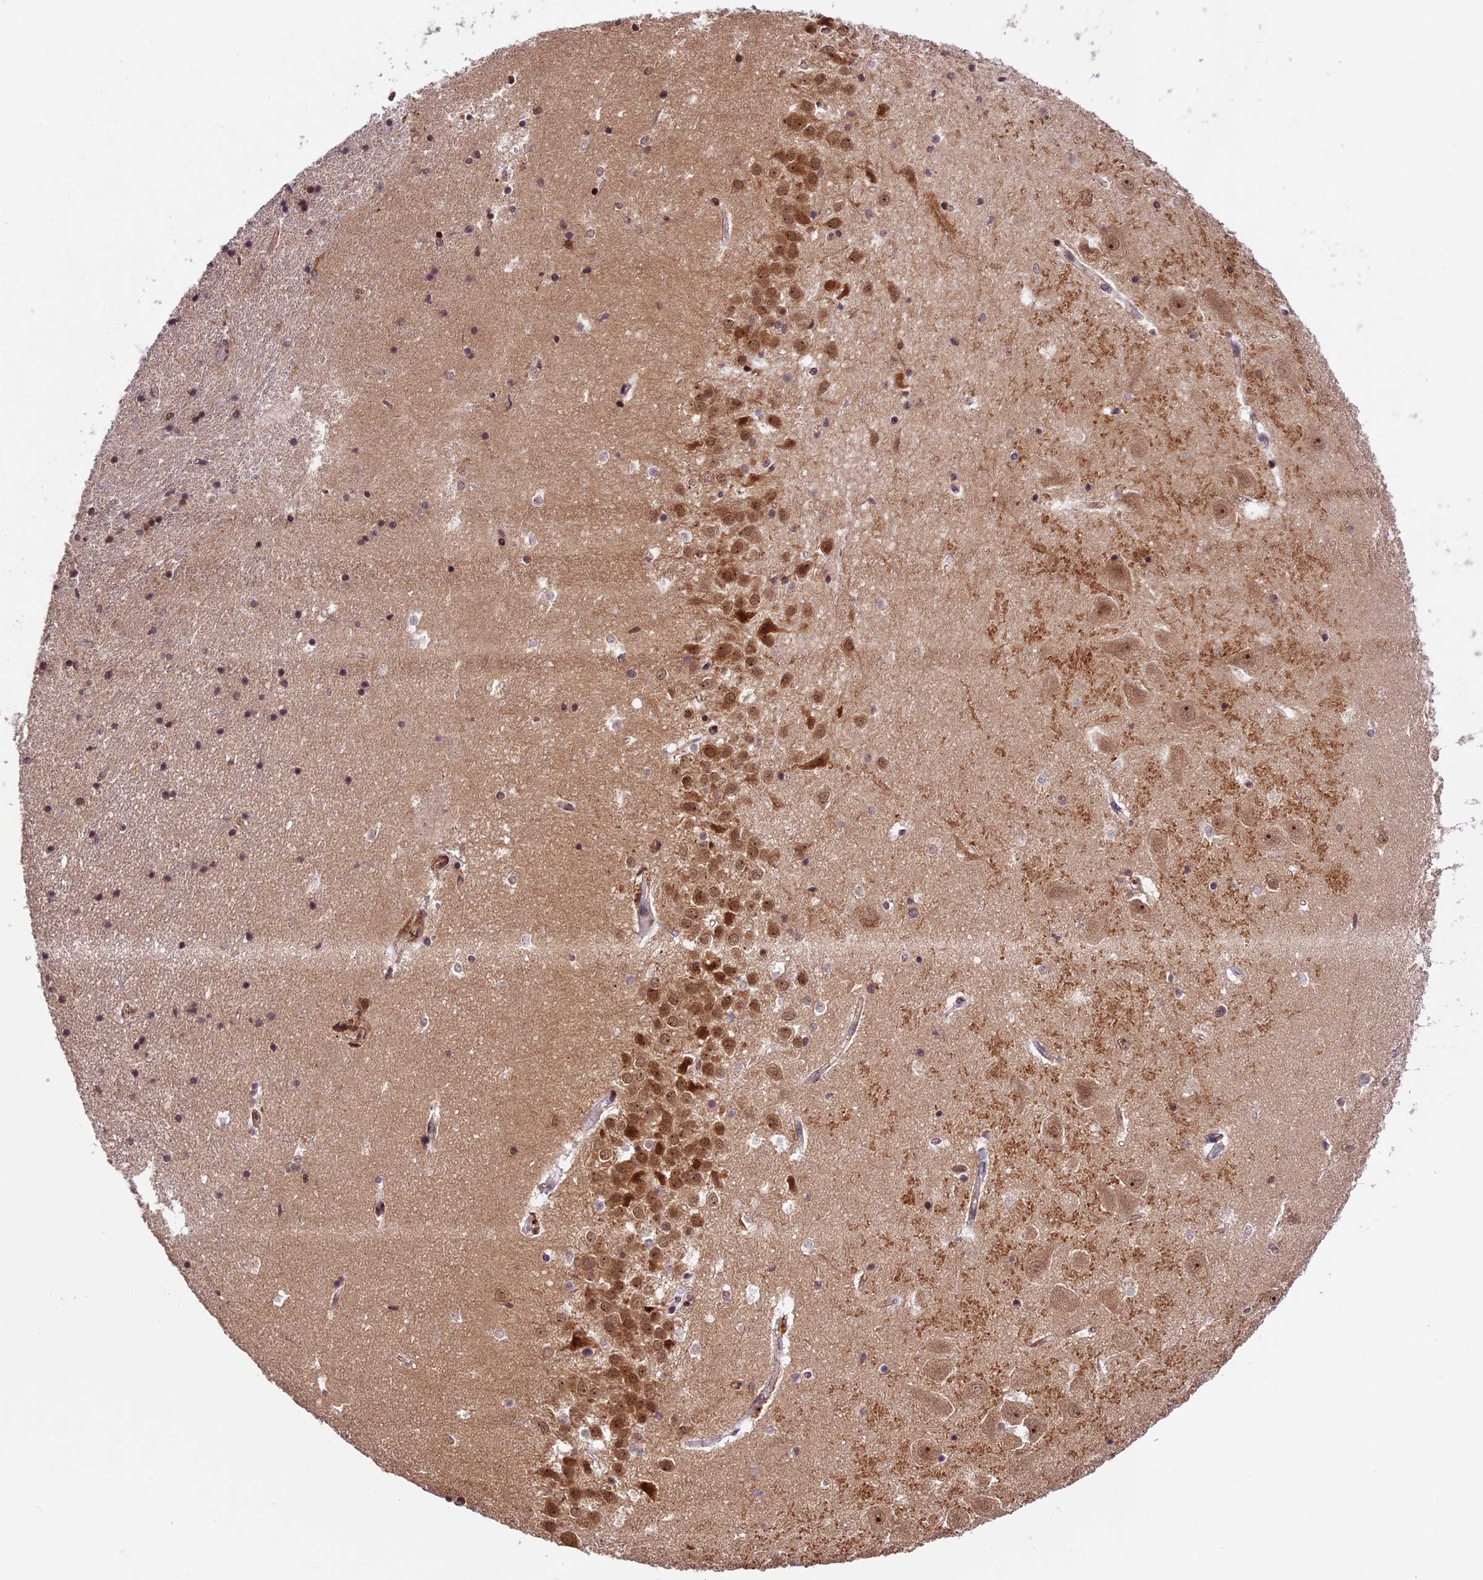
{"staining": {"intensity": "moderate", "quantity": "<25%", "location": "nuclear"}, "tissue": "hippocampus", "cell_type": "Glial cells", "image_type": "normal", "snomed": [{"axis": "morphology", "description": "Normal tissue, NOS"}, {"axis": "topography", "description": "Hippocampus"}], "caption": "A brown stain shows moderate nuclear expression of a protein in glial cells of unremarkable human hippocampus.", "gene": "DHX38", "patient": {"sex": "female", "age": 52}}